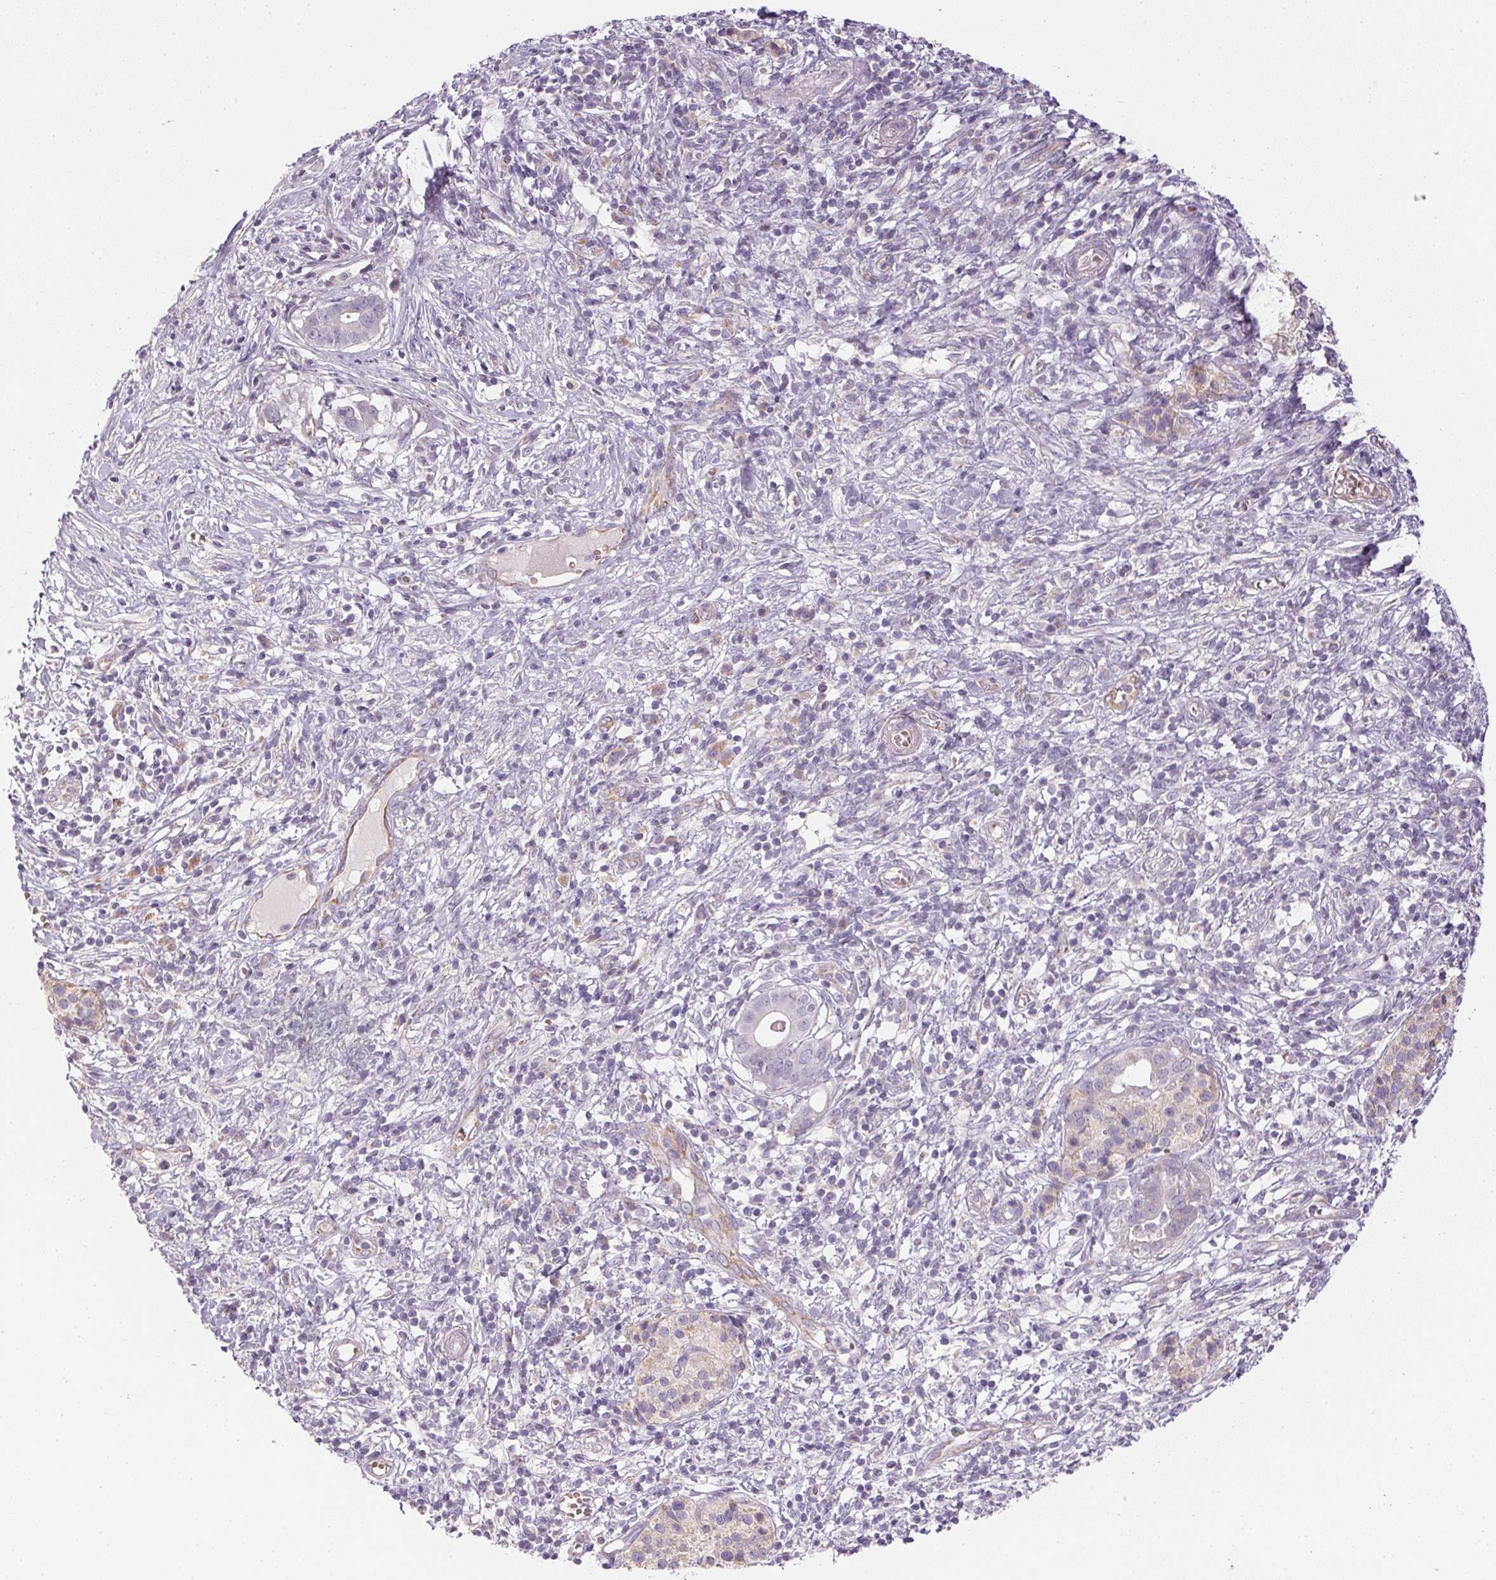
{"staining": {"intensity": "negative", "quantity": "none", "location": "none"}, "tissue": "pancreatic cancer", "cell_type": "Tumor cells", "image_type": "cancer", "snomed": [{"axis": "morphology", "description": "Adenocarcinoma, NOS"}, {"axis": "topography", "description": "Pancreas"}], "caption": "The histopathology image shows no significant positivity in tumor cells of pancreatic cancer (adenocarcinoma).", "gene": "SMYD1", "patient": {"sex": "male", "age": 61}}